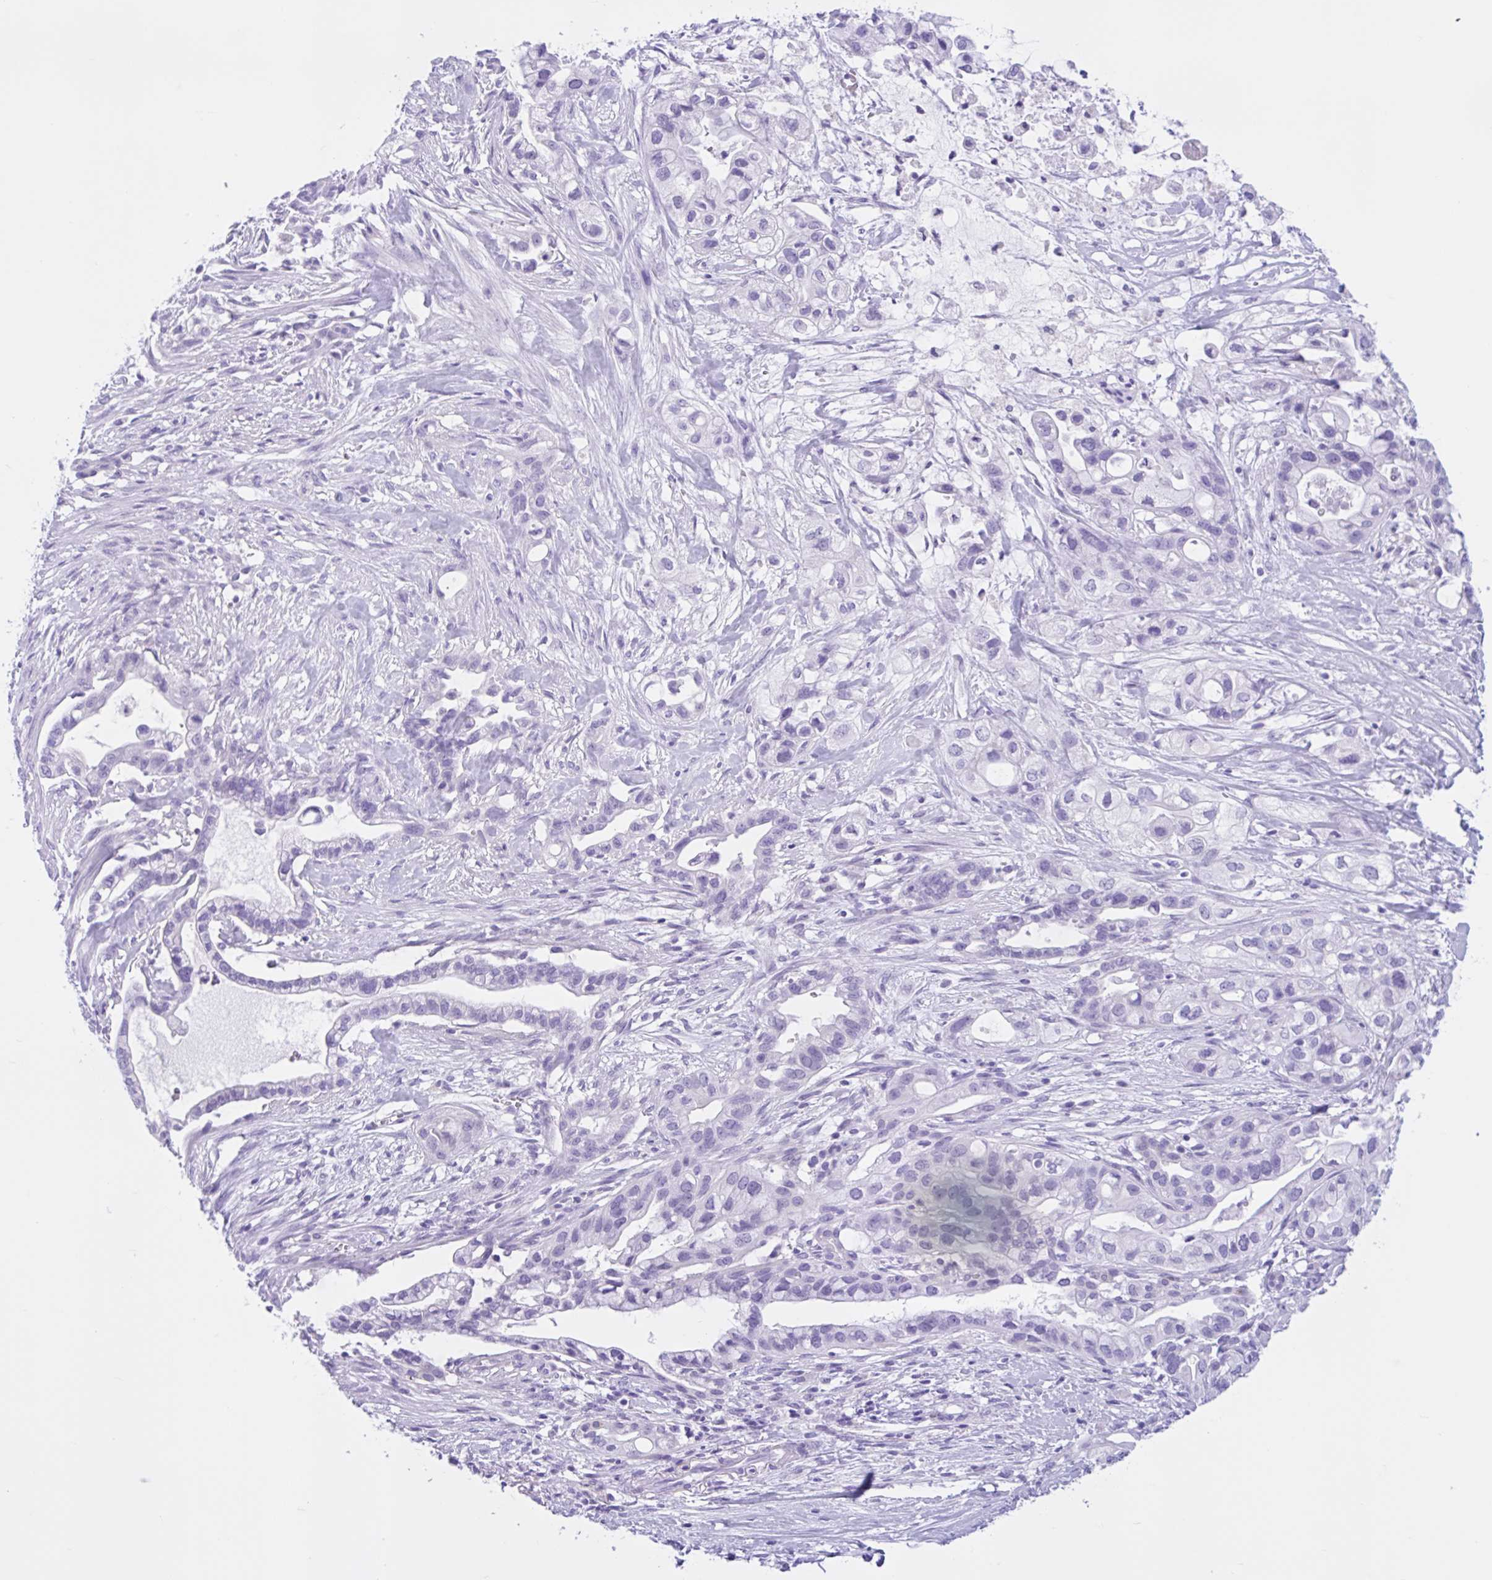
{"staining": {"intensity": "negative", "quantity": "none", "location": "none"}, "tissue": "pancreatic cancer", "cell_type": "Tumor cells", "image_type": "cancer", "snomed": [{"axis": "morphology", "description": "Adenocarcinoma, NOS"}, {"axis": "topography", "description": "Pancreas"}], "caption": "Pancreatic cancer (adenocarcinoma) was stained to show a protein in brown. There is no significant positivity in tumor cells.", "gene": "ZNF319", "patient": {"sex": "male", "age": 44}}